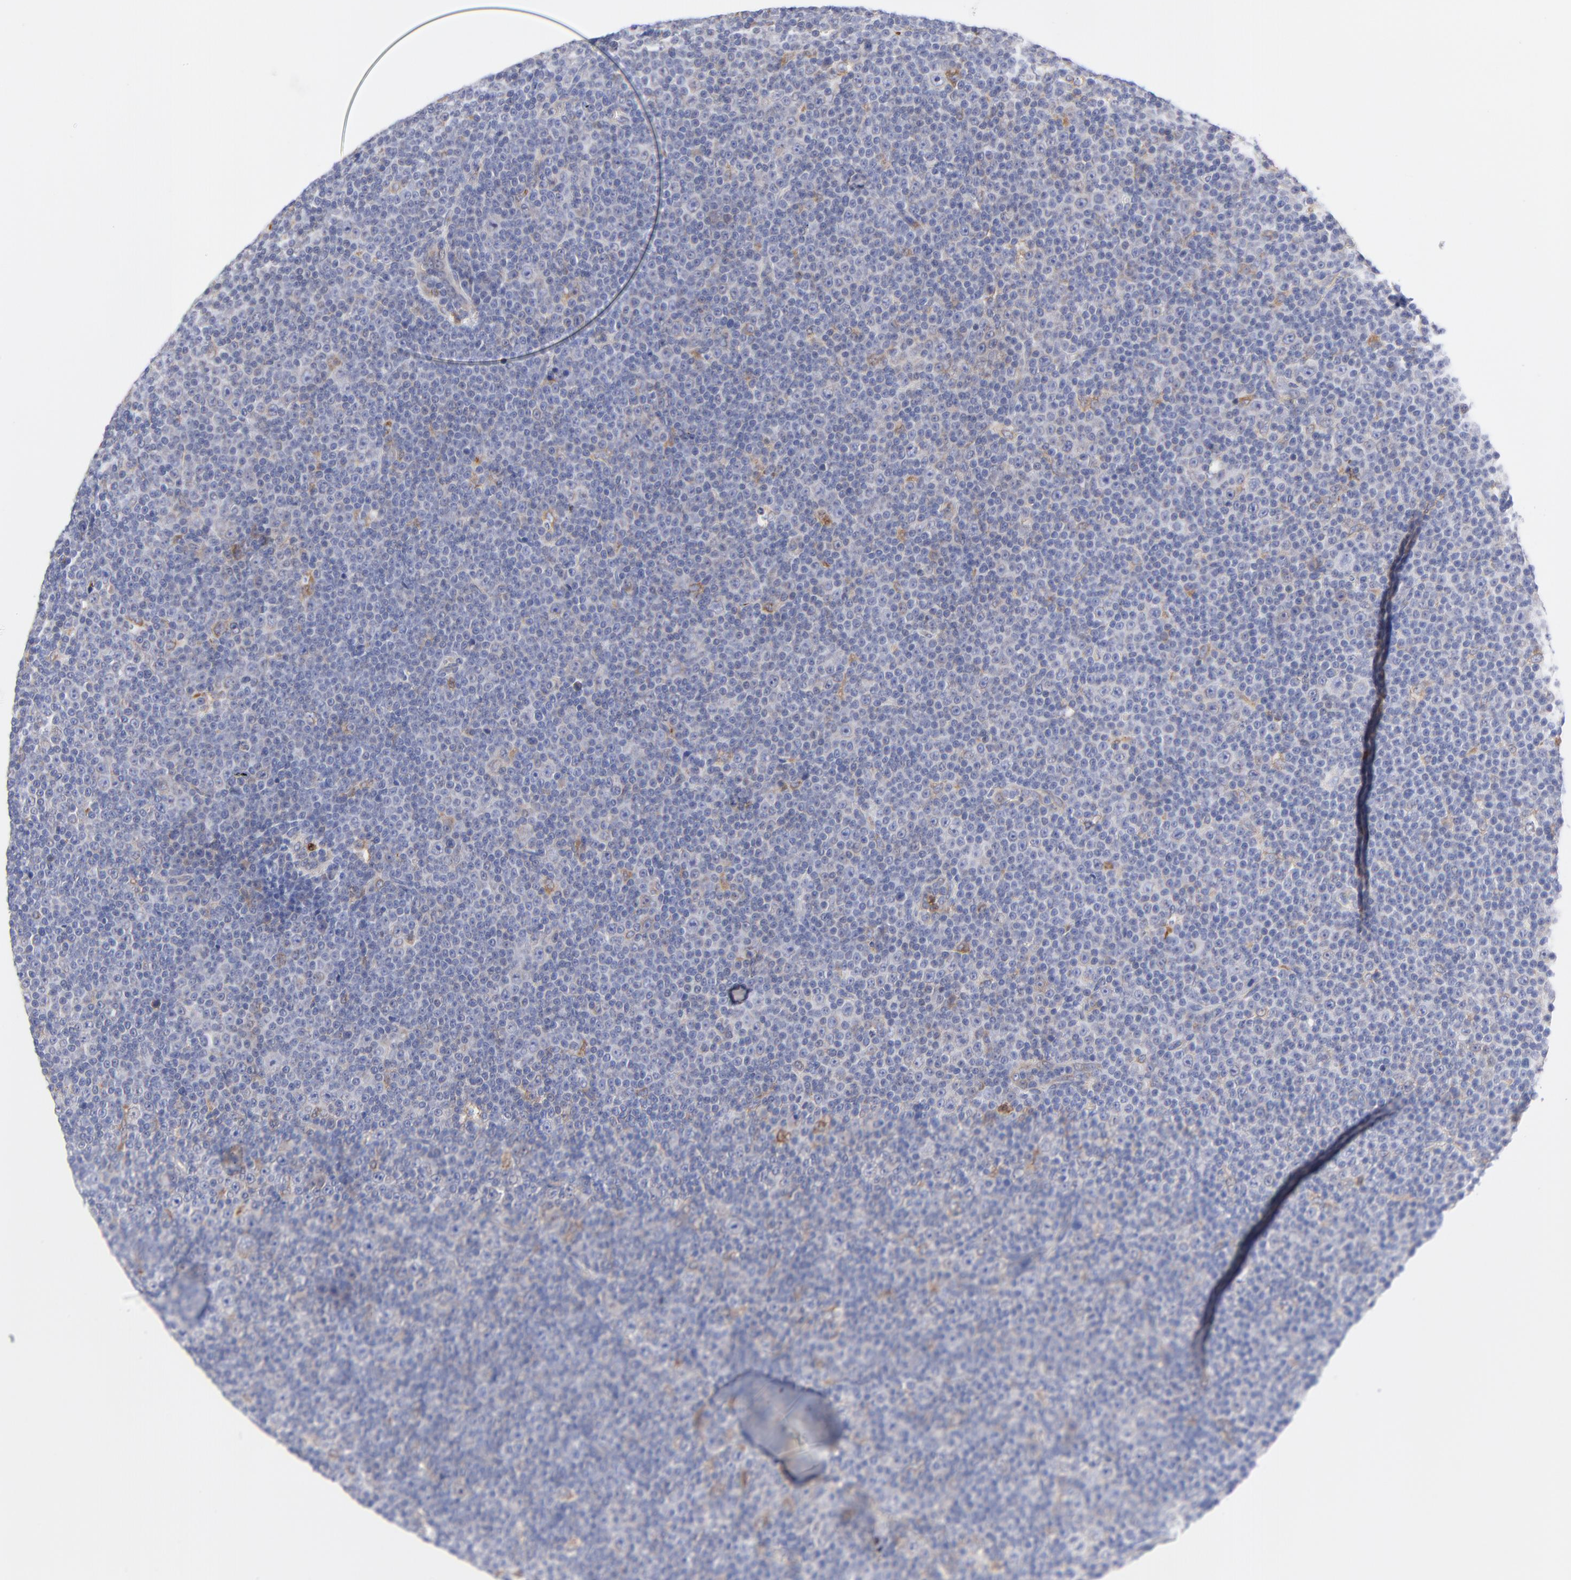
{"staining": {"intensity": "moderate", "quantity": "<25%", "location": "cytoplasmic/membranous"}, "tissue": "lymphoma", "cell_type": "Tumor cells", "image_type": "cancer", "snomed": [{"axis": "morphology", "description": "Malignant lymphoma, non-Hodgkin's type, Low grade"}, {"axis": "topography", "description": "Lymph node"}], "caption": "Protein expression by IHC exhibits moderate cytoplasmic/membranous expression in about <25% of tumor cells in low-grade malignant lymphoma, non-Hodgkin's type.", "gene": "MOSPD2", "patient": {"sex": "female", "age": 67}}